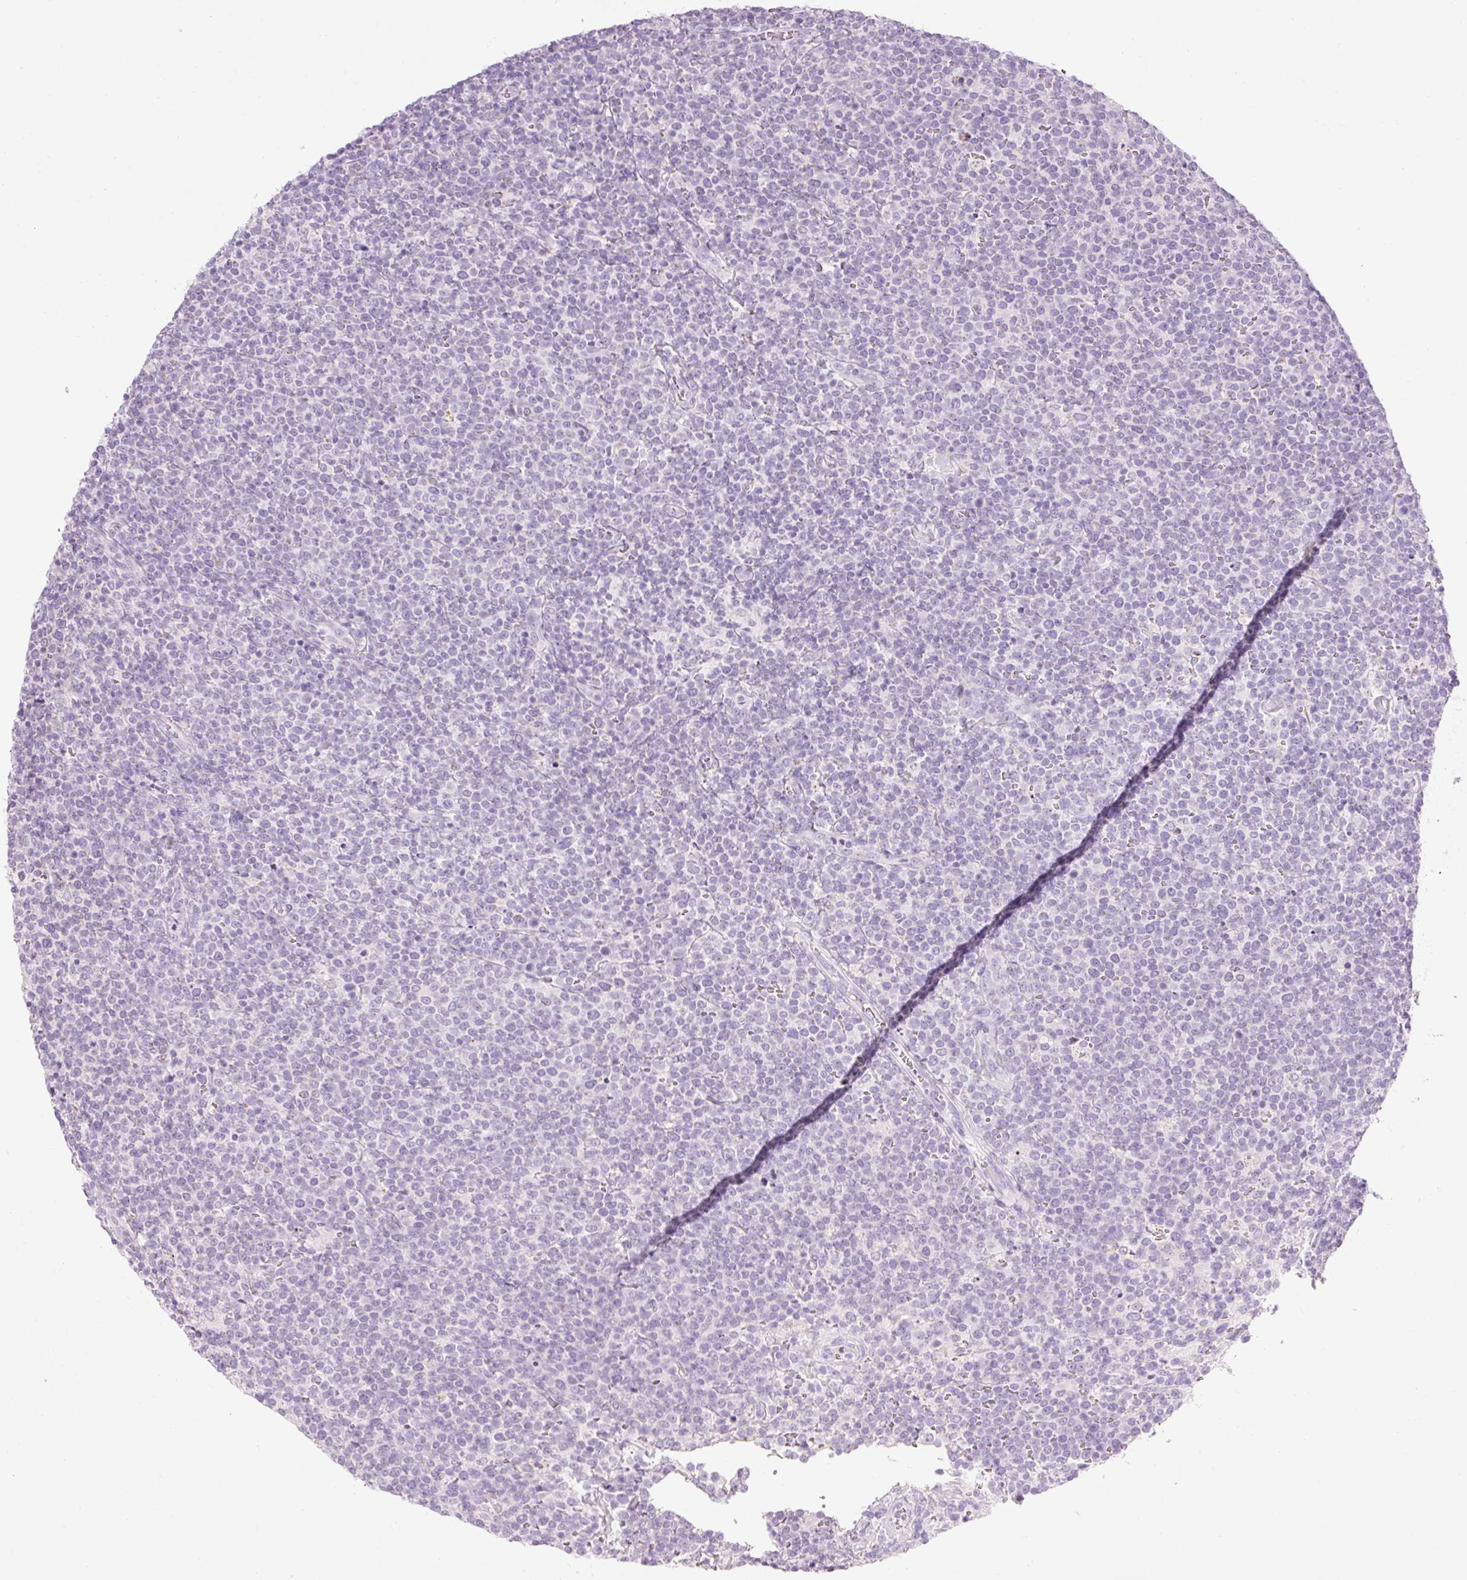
{"staining": {"intensity": "negative", "quantity": "none", "location": "none"}, "tissue": "lymphoma", "cell_type": "Tumor cells", "image_type": "cancer", "snomed": [{"axis": "morphology", "description": "Malignant lymphoma, non-Hodgkin's type, High grade"}, {"axis": "topography", "description": "Lymph node"}], "caption": "This histopathology image is of malignant lymphoma, non-Hodgkin's type (high-grade) stained with immunohistochemistry (IHC) to label a protein in brown with the nuclei are counter-stained blue. There is no positivity in tumor cells.", "gene": "CARD16", "patient": {"sex": "male", "age": 61}}